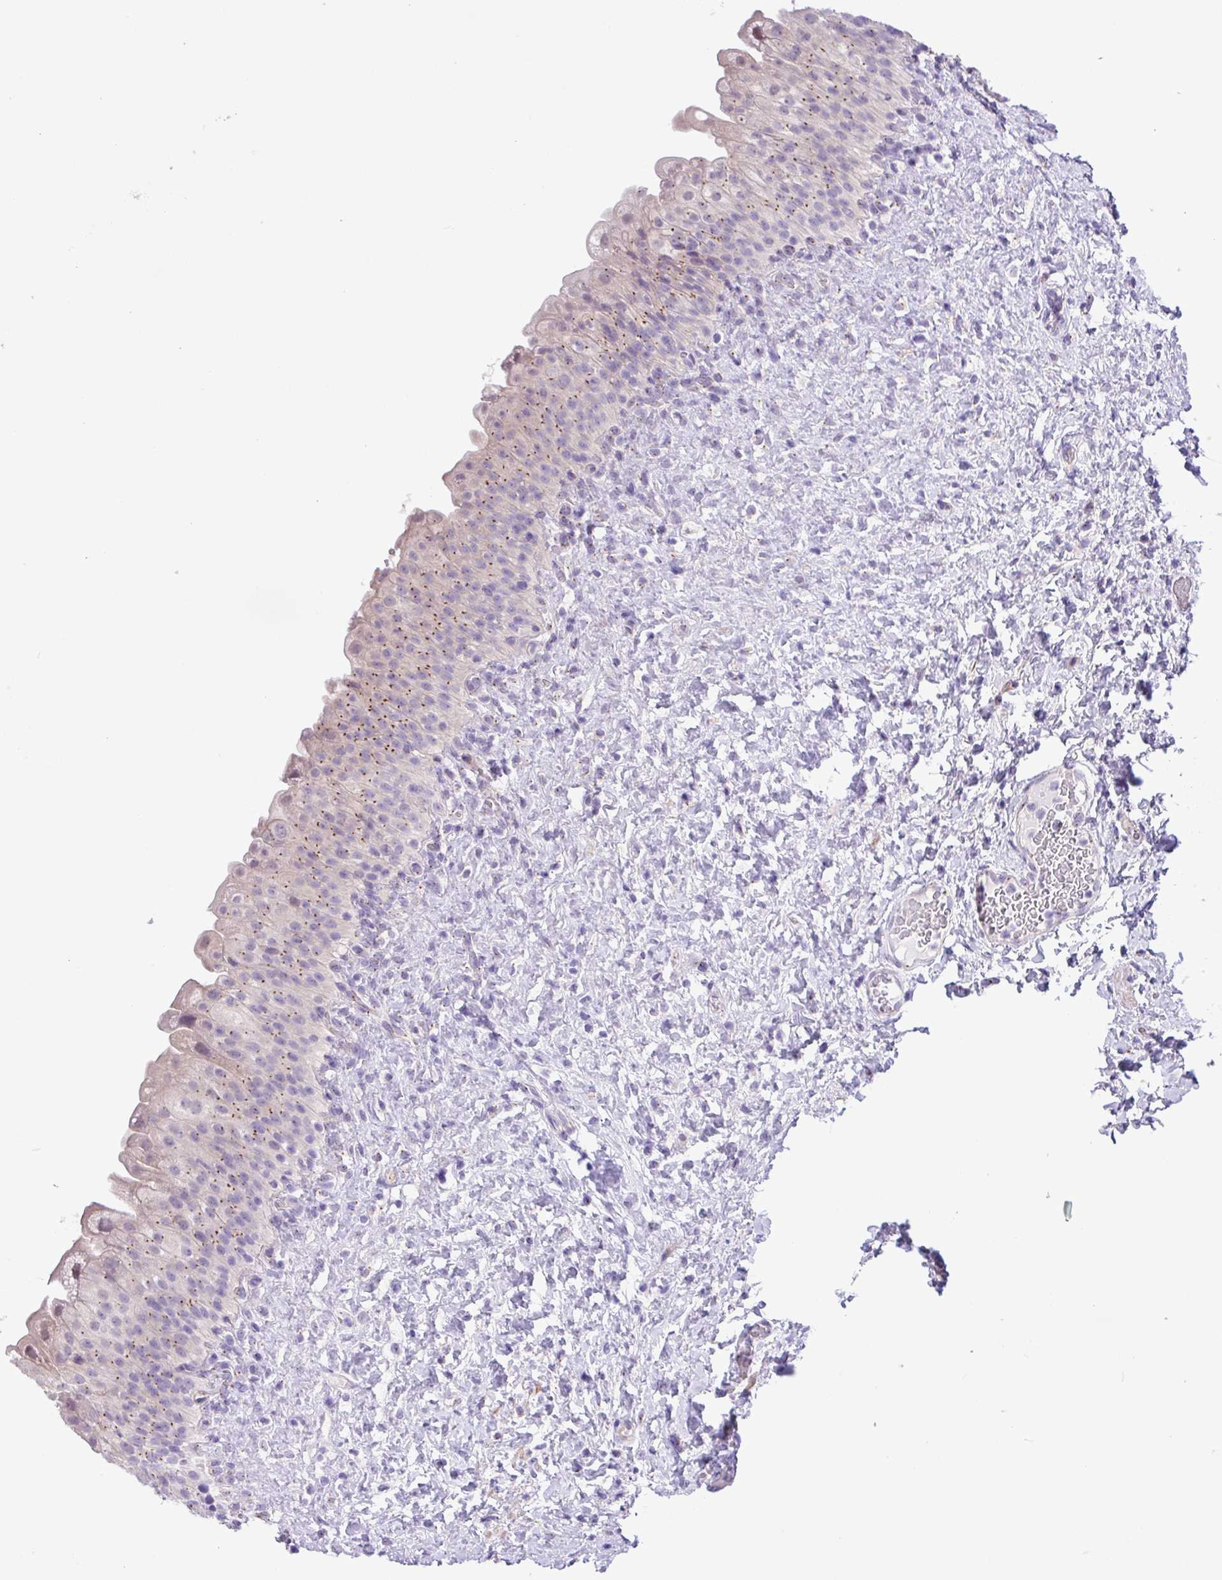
{"staining": {"intensity": "moderate", "quantity": "25%-75%", "location": "cytoplasmic/membranous"}, "tissue": "urinary bladder", "cell_type": "Urothelial cells", "image_type": "normal", "snomed": [{"axis": "morphology", "description": "Normal tissue, NOS"}, {"axis": "topography", "description": "Urinary bladder"}], "caption": "A medium amount of moderate cytoplasmic/membranous staining is appreciated in approximately 25%-75% of urothelial cells in benign urinary bladder. (DAB IHC with brightfield microscopy, high magnification).", "gene": "SPINK8", "patient": {"sex": "female", "age": 27}}